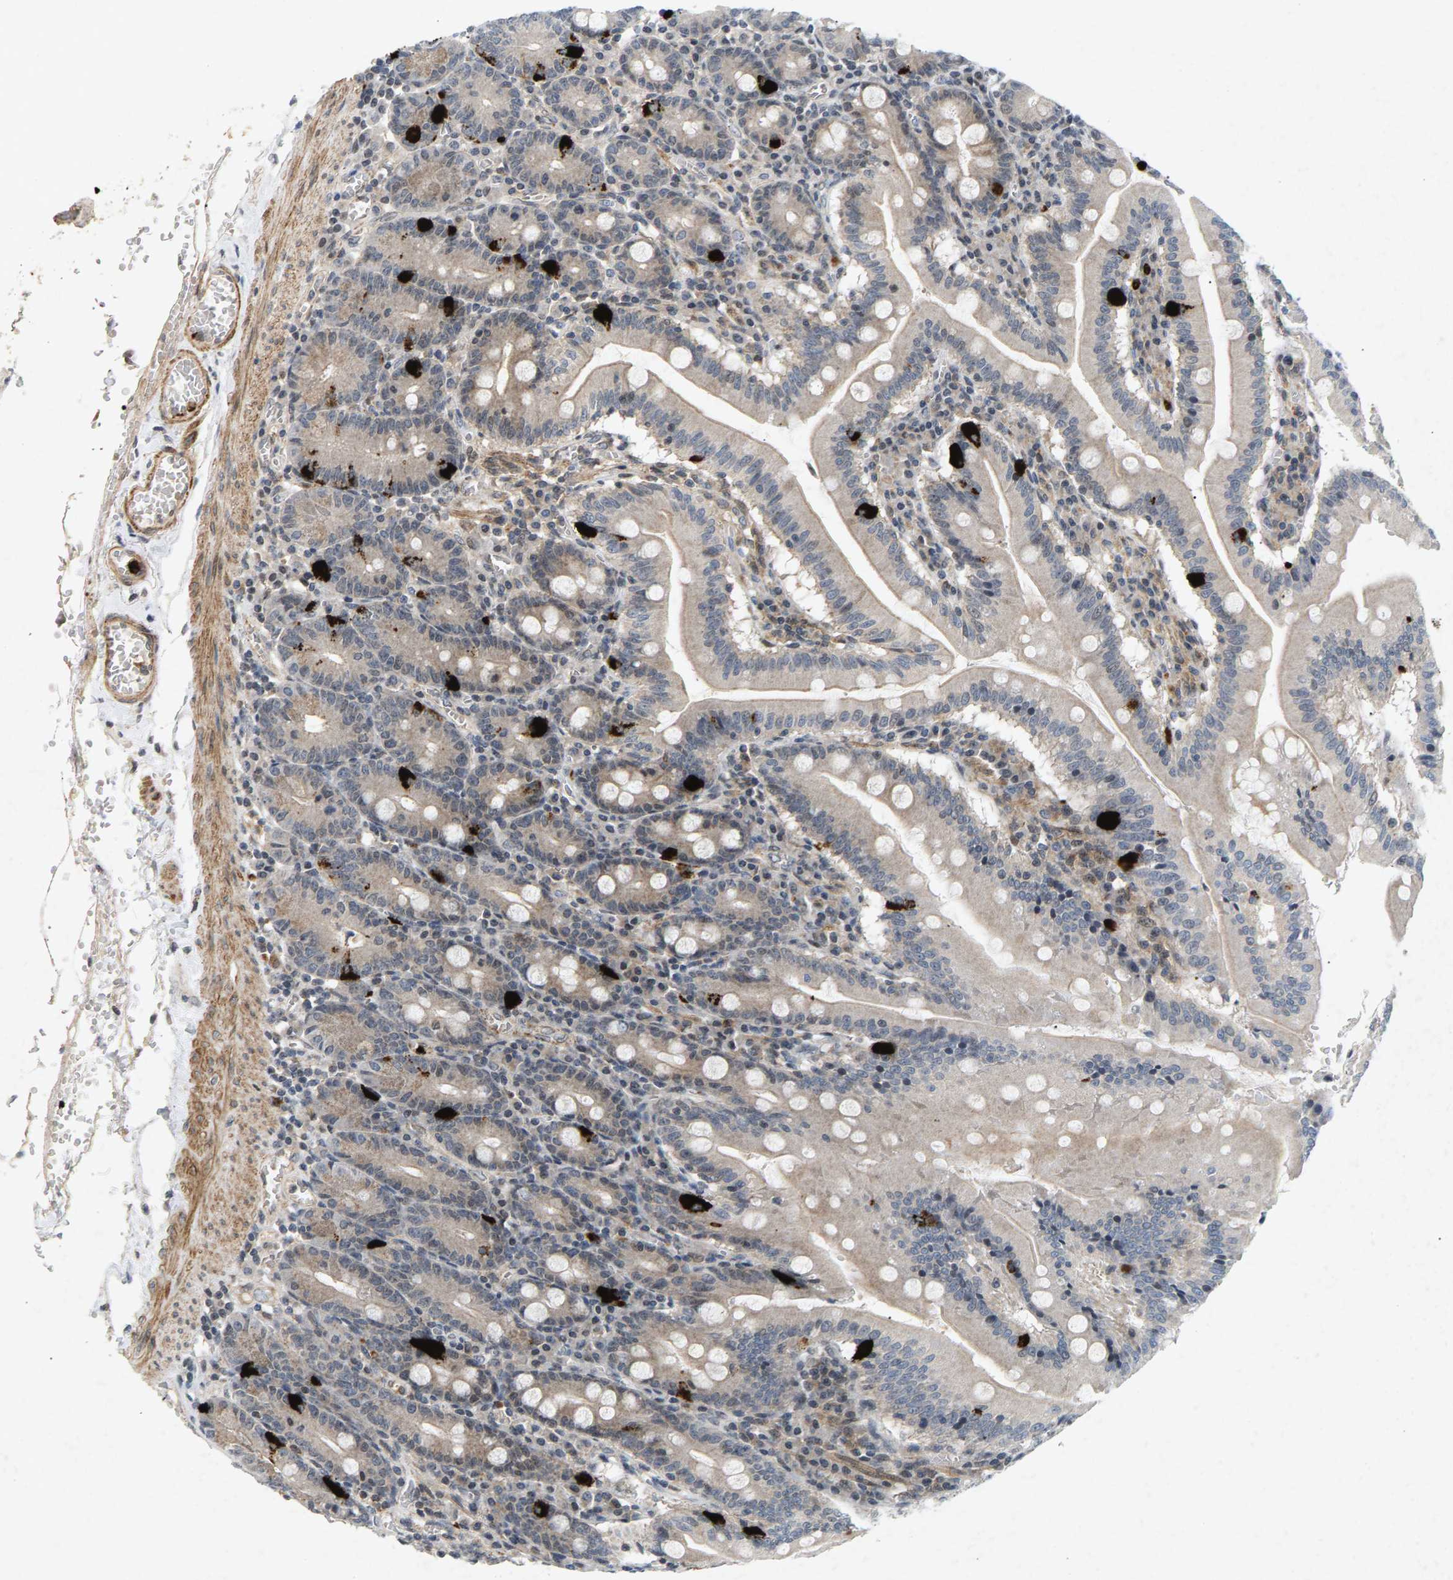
{"staining": {"intensity": "strong", "quantity": "<25%", "location": "cytoplasmic/membranous"}, "tissue": "small intestine", "cell_type": "Glandular cells", "image_type": "normal", "snomed": [{"axis": "morphology", "description": "Normal tissue, NOS"}, {"axis": "topography", "description": "Small intestine"}], "caption": "This photomicrograph shows IHC staining of normal human small intestine, with medium strong cytoplasmic/membranous expression in about <25% of glandular cells.", "gene": "ZPR1", "patient": {"sex": "male", "age": 71}}